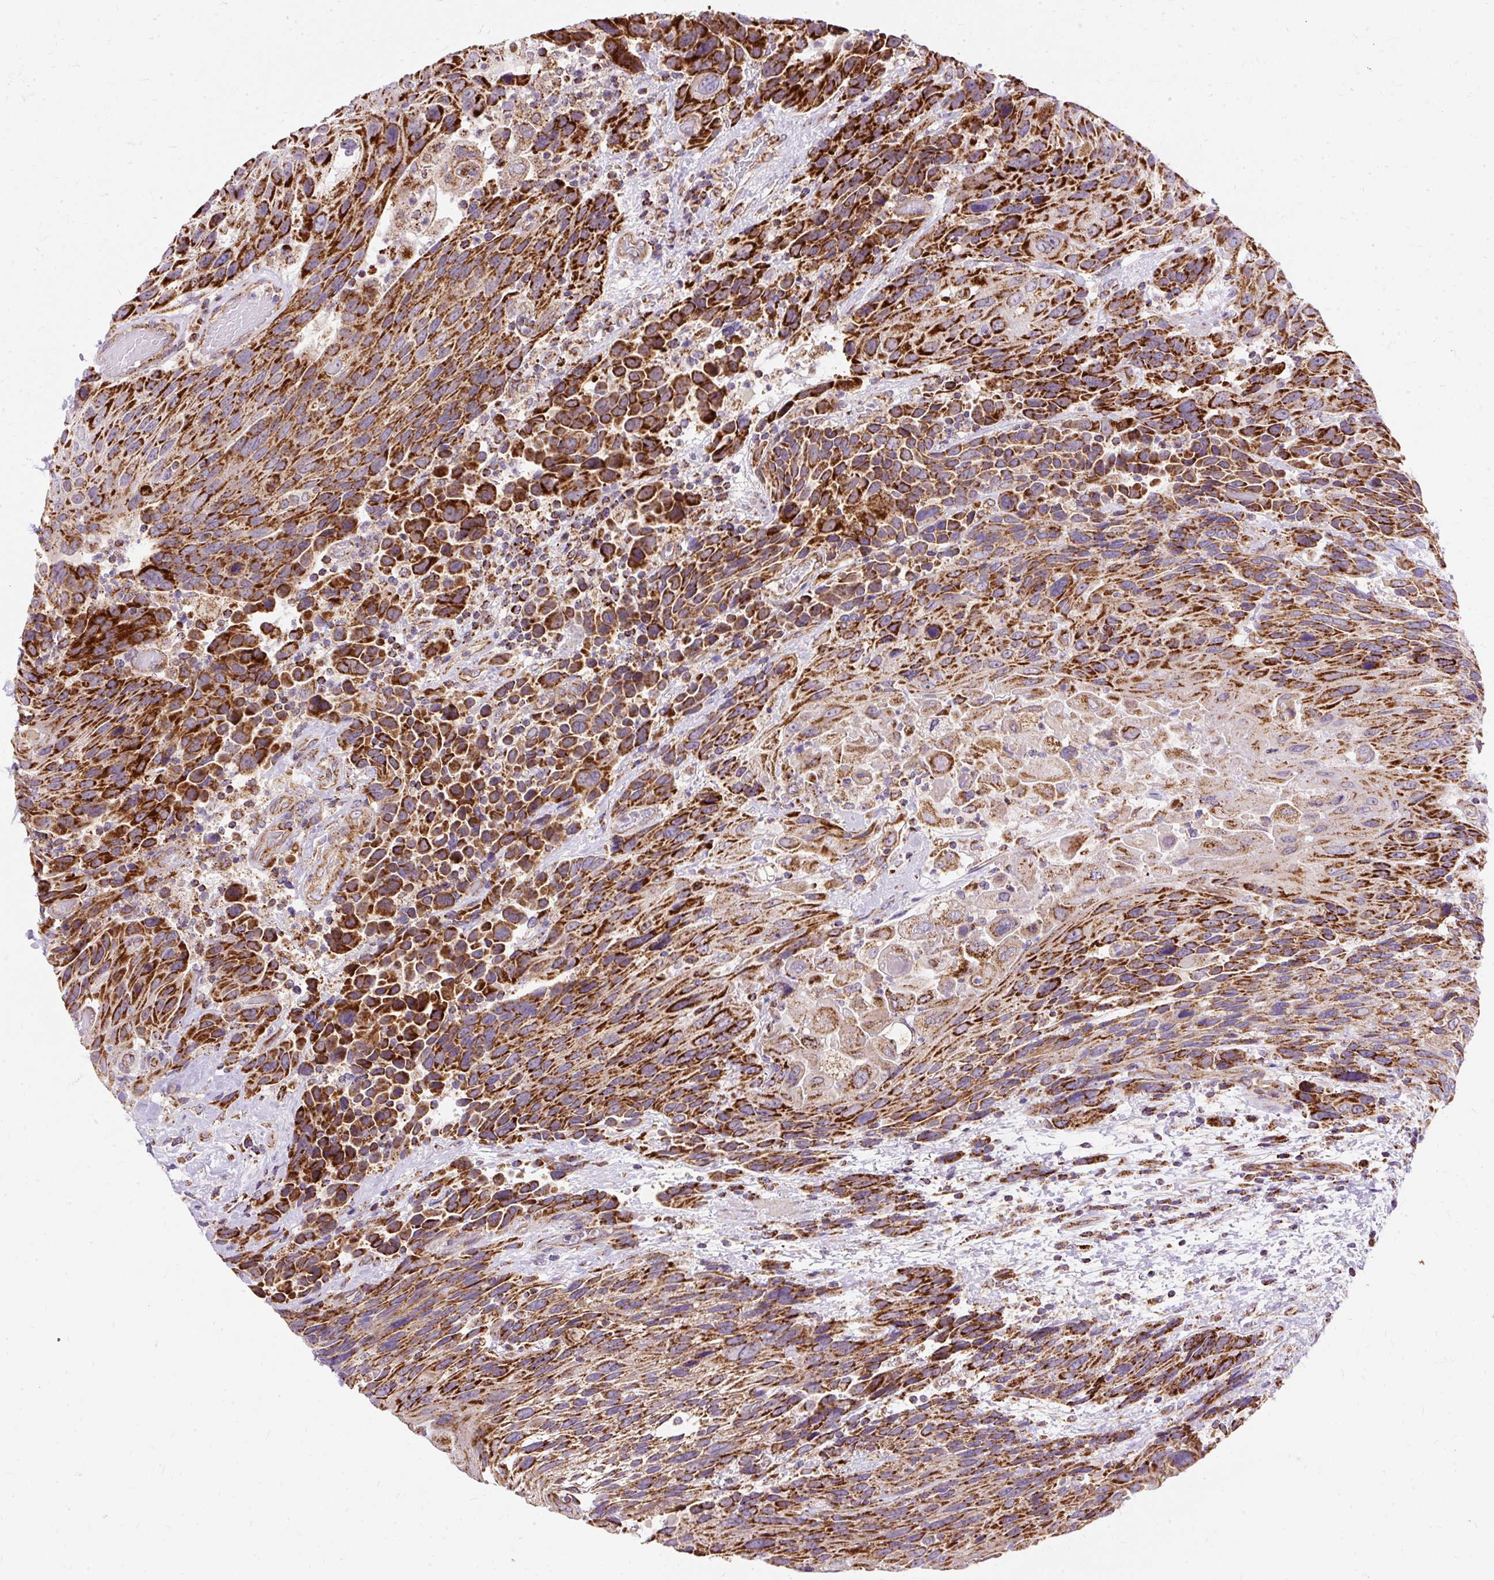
{"staining": {"intensity": "strong", "quantity": ">75%", "location": "cytoplasmic/membranous"}, "tissue": "urothelial cancer", "cell_type": "Tumor cells", "image_type": "cancer", "snomed": [{"axis": "morphology", "description": "Urothelial carcinoma, High grade"}, {"axis": "topography", "description": "Urinary bladder"}], "caption": "The micrograph reveals immunohistochemical staining of urothelial cancer. There is strong cytoplasmic/membranous positivity is seen in approximately >75% of tumor cells.", "gene": "CEP290", "patient": {"sex": "female", "age": 70}}